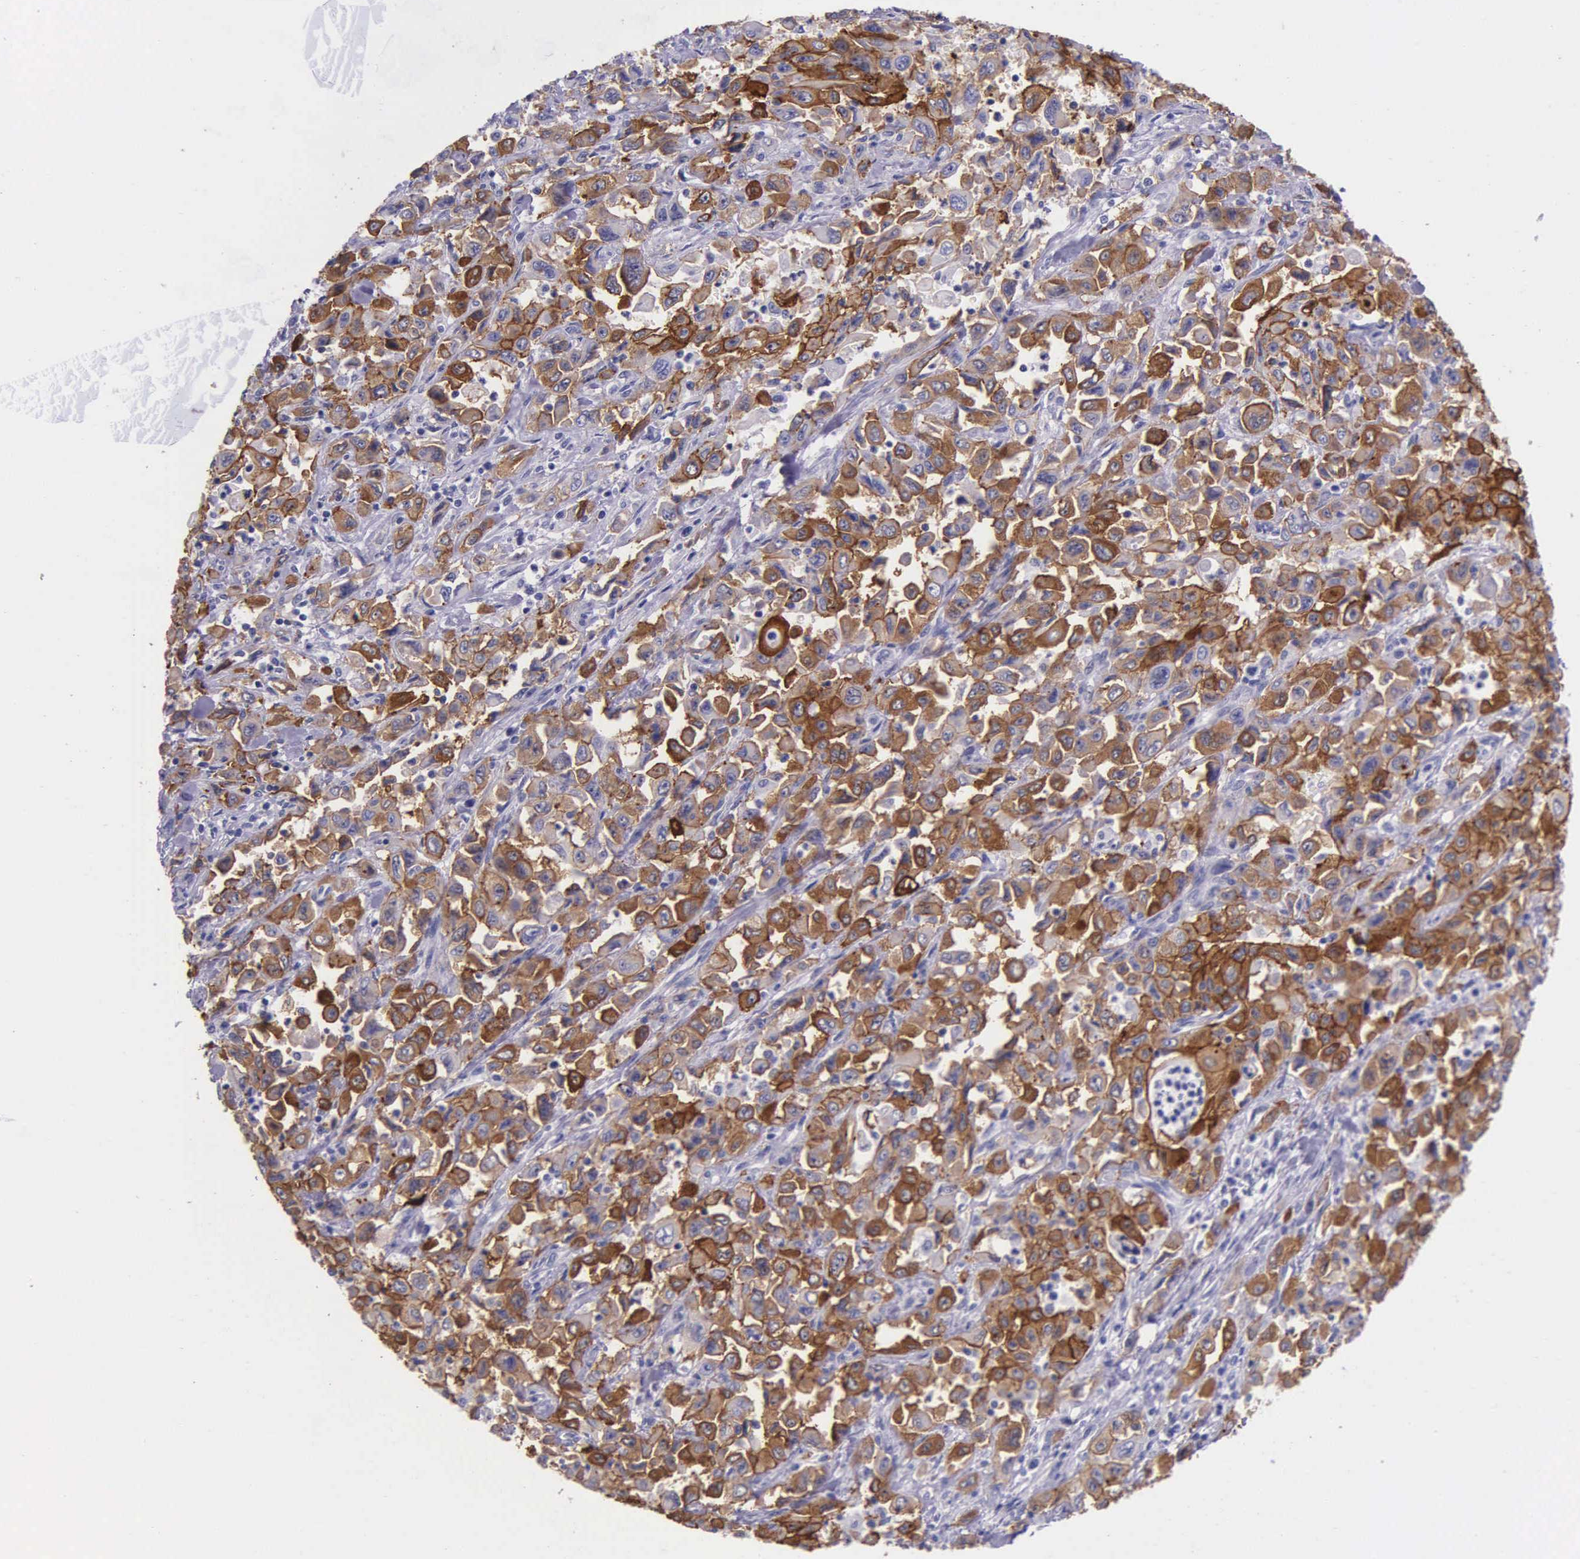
{"staining": {"intensity": "strong", "quantity": ">75%", "location": "cytoplasmic/membranous"}, "tissue": "pancreatic cancer", "cell_type": "Tumor cells", "image_type": "cancer", "snomed": [{"axis": "morphology", "description": "Adenocarcinoma, NOS"}, {"axis": "topography", "description": "Pancreas"}], "caption": "Immunohistochemical staining of human adenocarcinoma (pancreatic) demonstrates high levels of strong cytoplasmic/membranous protein expression in about >75% of tumor cells.", "gene": "AHNAK2", "patient": {"sex": "male", "age": 70}}